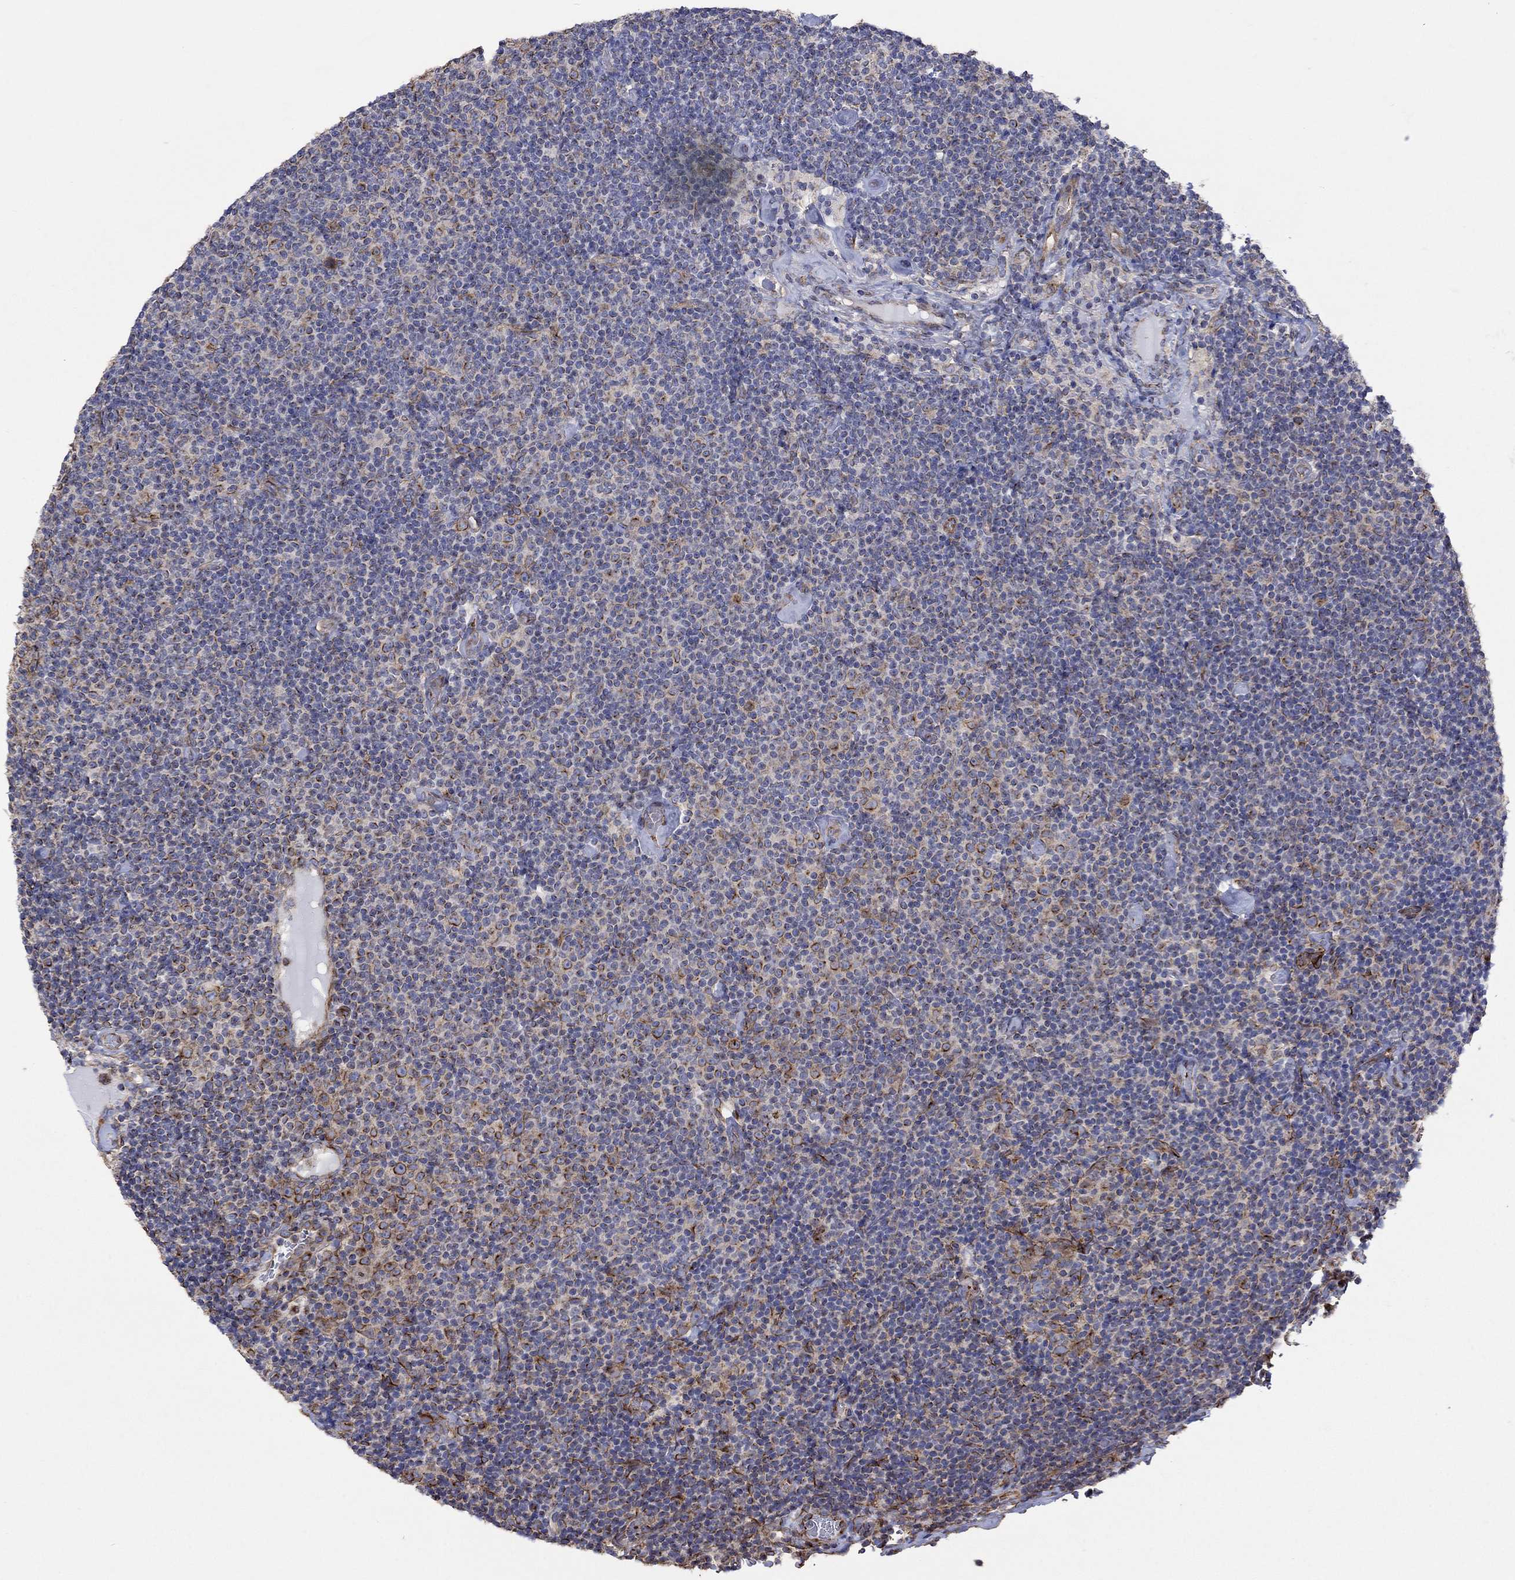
{"staining": {"intensity": "strong", "quantity": "25%-75%", "location": "cytoplasmic/membranous"}, "tissue": "lymphoma", "cell_type": "Tumor cells", "image_type": "cancer", "snomed": [{"axis": "morphology", "description": "Malignant lymphoma, non-Hodgkin's type, Low grade"}, {"axis": "topography", "description": "Lymph node"}], "caption": "Brown immunohistochemical staining in human lymphoma exhibits strong cytoplasmic/membranous expression in about 25%-75% of tumor cells.", "gene": "TPRN", "patient": {"sex": "male", "age": 81}}